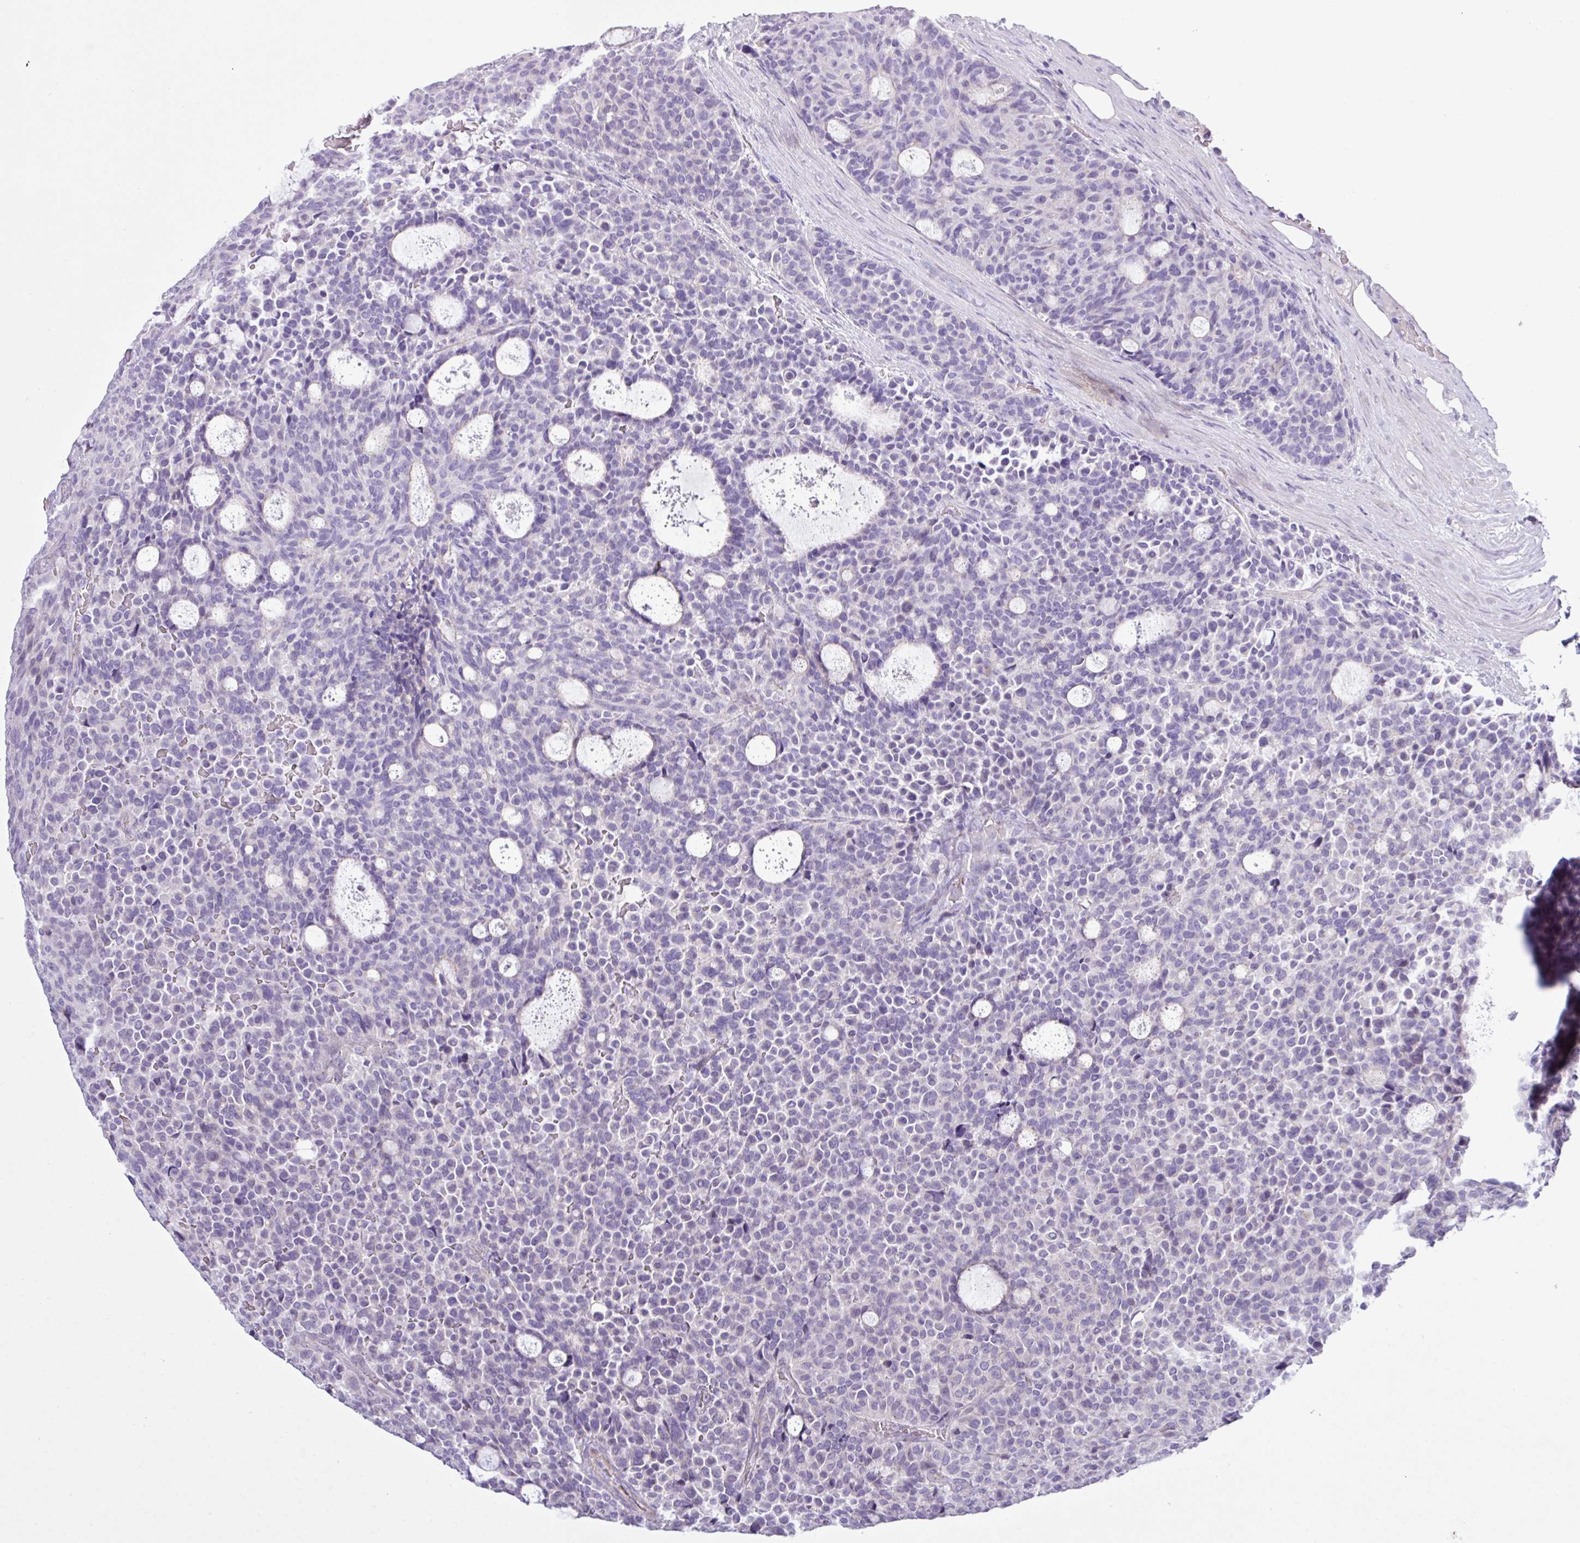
{"staining": {"intensity": "negative", "quantity": "none", "location": "none"}, "tissue": "carcinoid", "cell_type": "Tumor cells", "image_type": "cancer", "snomed": [{"axis": "morphology", "description": "Carcinoid, malignant, NOS"}, {"axis": "topography", "description": "Pancreas"}], "caption": "Carcinoid (malignant) stained for a protein using immunohistochemistry (IHC) displays no positivity tumor cells.", "gene": "SPINK8", "patient": {"sex": "female", "age": 54}}